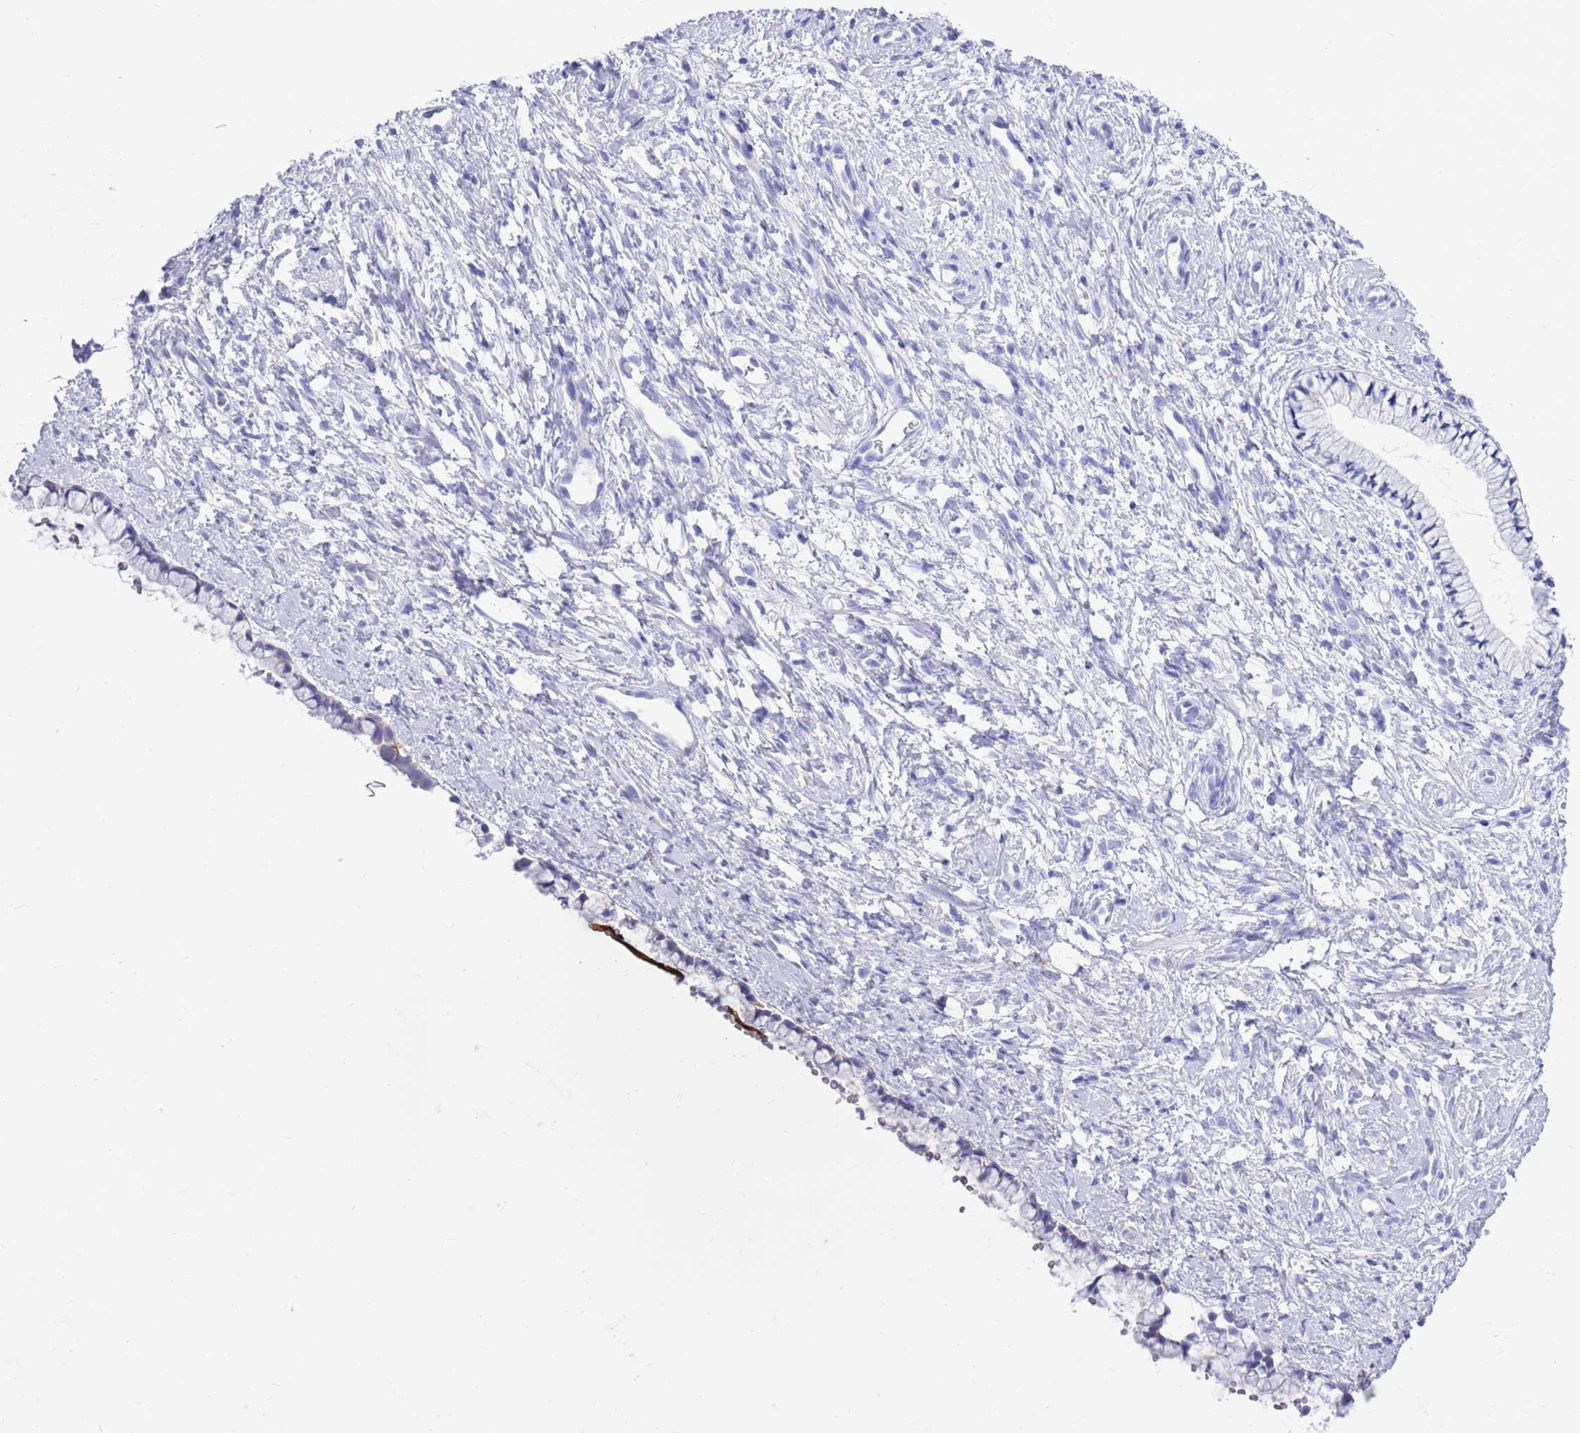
{"staining": {"intensity": "negative", "quantity": "none", "location": "none"}, "tissue": "cervix", "cell_type": "Glandular cells", "image_type": "normal", "snomed": [{"axis": "morphology", "description": "Normal tissue, NOS"}, {"axis": "topography", "description": "Cervix"}], "caption": "This image is of normal cervix stained with immunohistochemistry (IHC) to label a protein in brown with the nuclei are counter-stained blue. There is no positivity in glandular cells.", "gene": "MTMR2", "patient": {"sex": "female", "age": 57}}